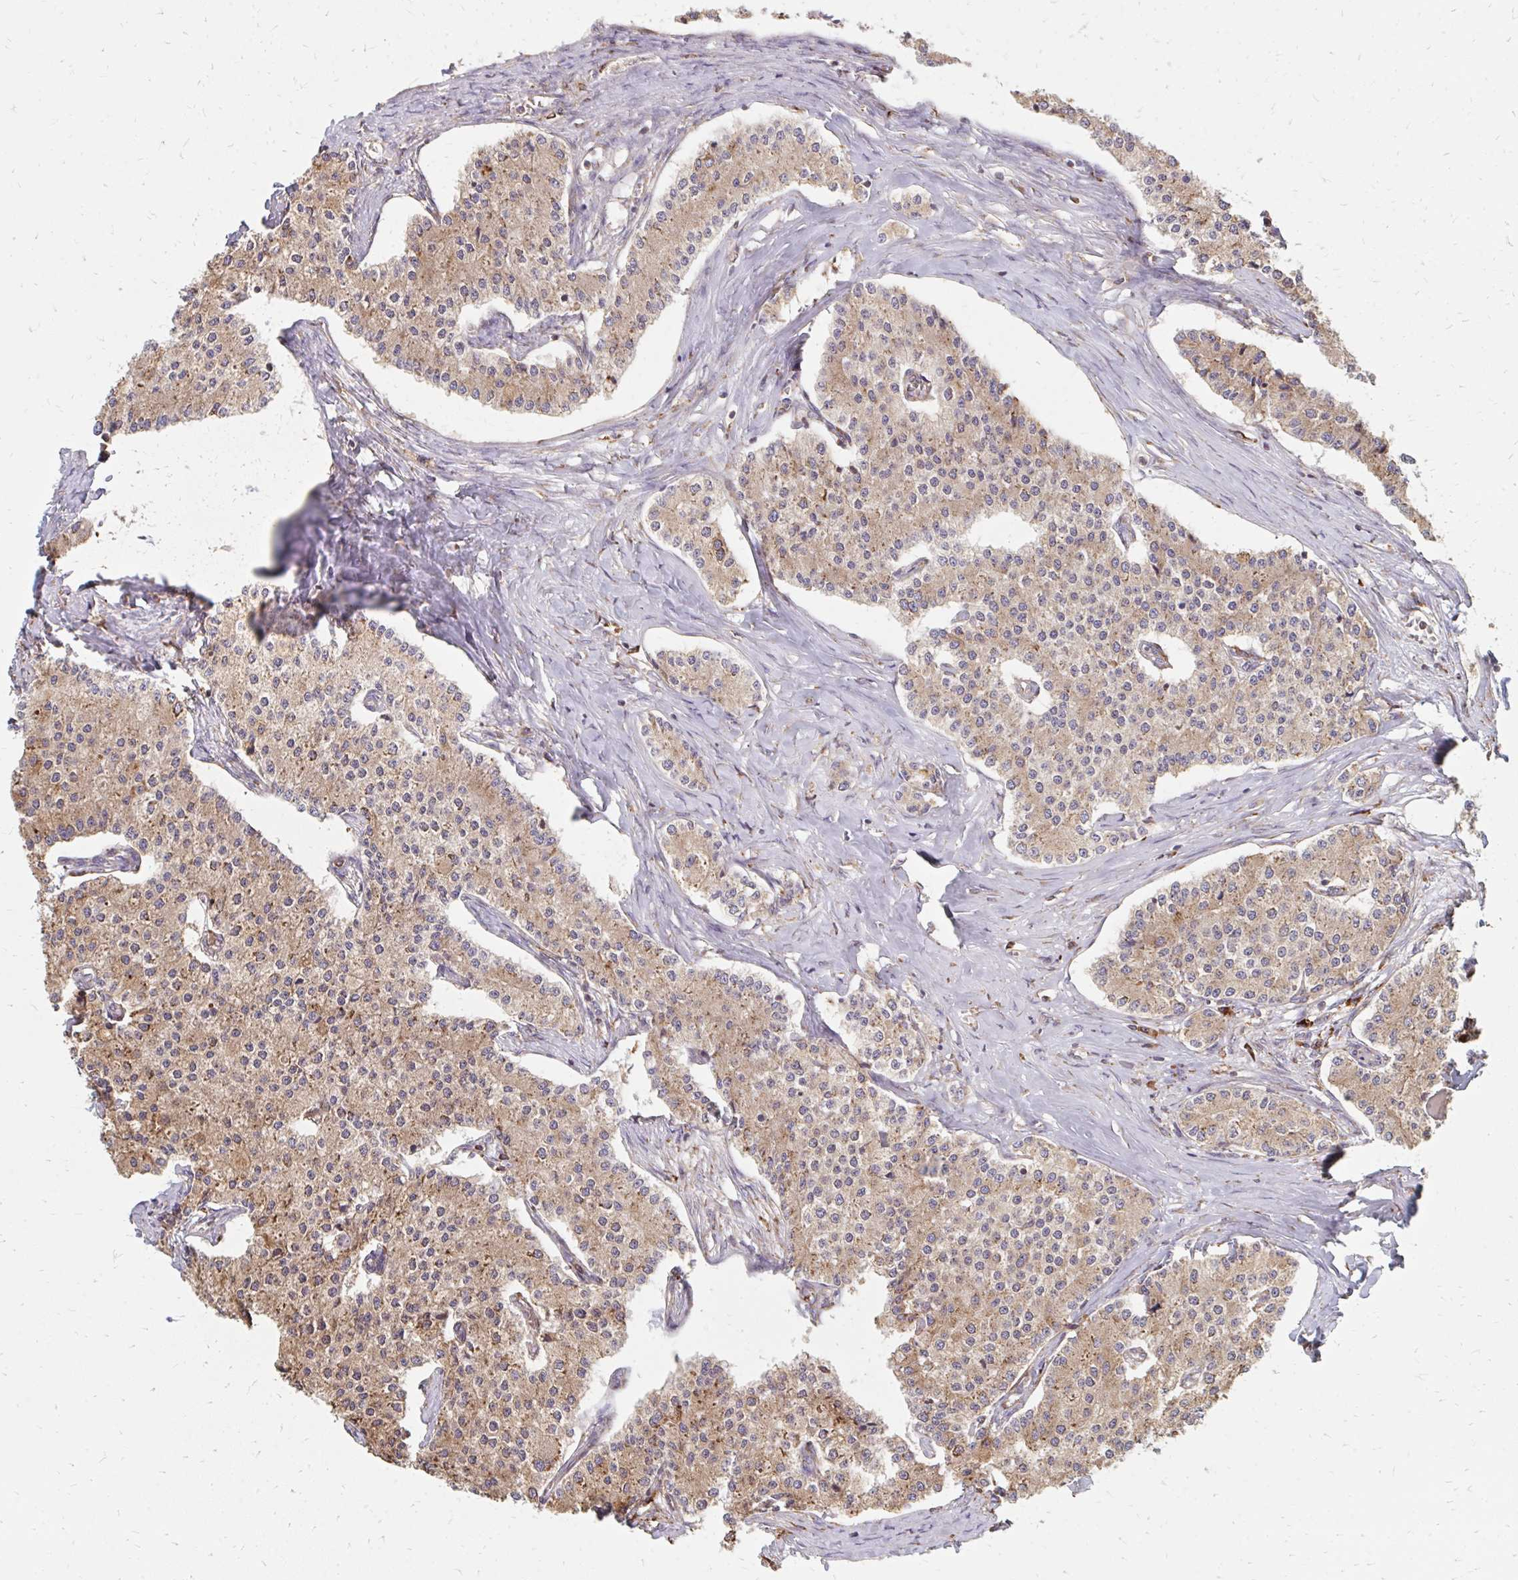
{"staining": {"intensity": "weak", "quantity": ">75%", "location": "cytoplasmic/membranous"}, "tissue": "carcinoid", "cell_type": "Tumor cells", "image_type": "cancer", "snomed": [{"axis": "morphology", "description": "Carcinoid, malignant, NOS"}, {"axis": "topography", "description": "Colon"}], "caption": "The histopathology image exhibits staining of malignant carcinoid, revealing weak cytoplasmic/membranous protein staining (brown color) within tumor cells.", "gene": "PPP1R13L", "patient": {"sex": "female", "age": 52}}